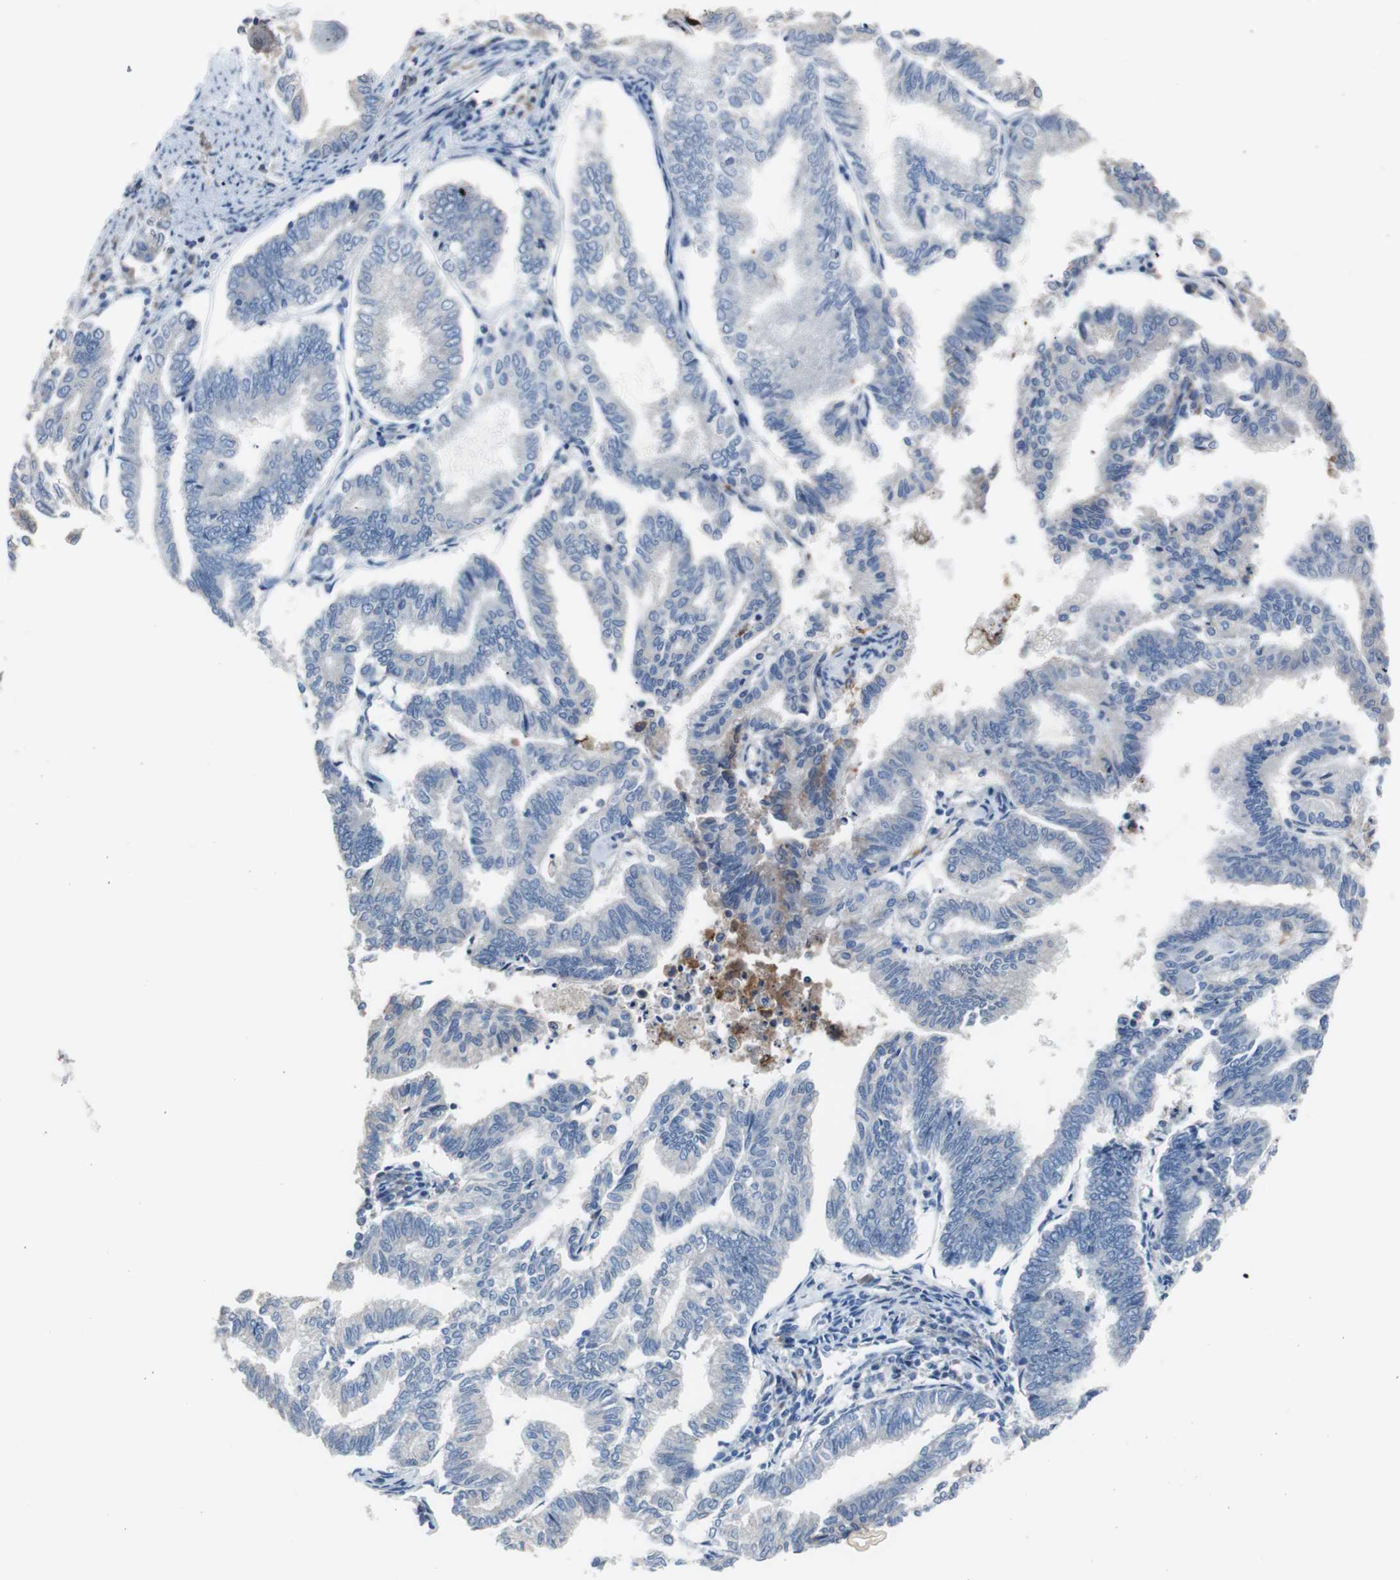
{"staining": {"intensity": "negative", "quantity": "none", "location": "none"}, "tissue": "endometrial cancer", "cell_type": "Tumor cells", "image_type": "cancer", "snomed": [{"axis": "morphology", "description": "Adenocarcinoma, NOS"}, {"axis": "topography", "description": "Endometrium"}], "caption": "High power microscopy histopathology image of an immunohistochemistry (IHC) micrograph of adenocarcinoma (endometrial), revealing no significant positivity in tumor cells.", "gene": "FCGR2B", "patient": {"sex": "female", "age": 79}}